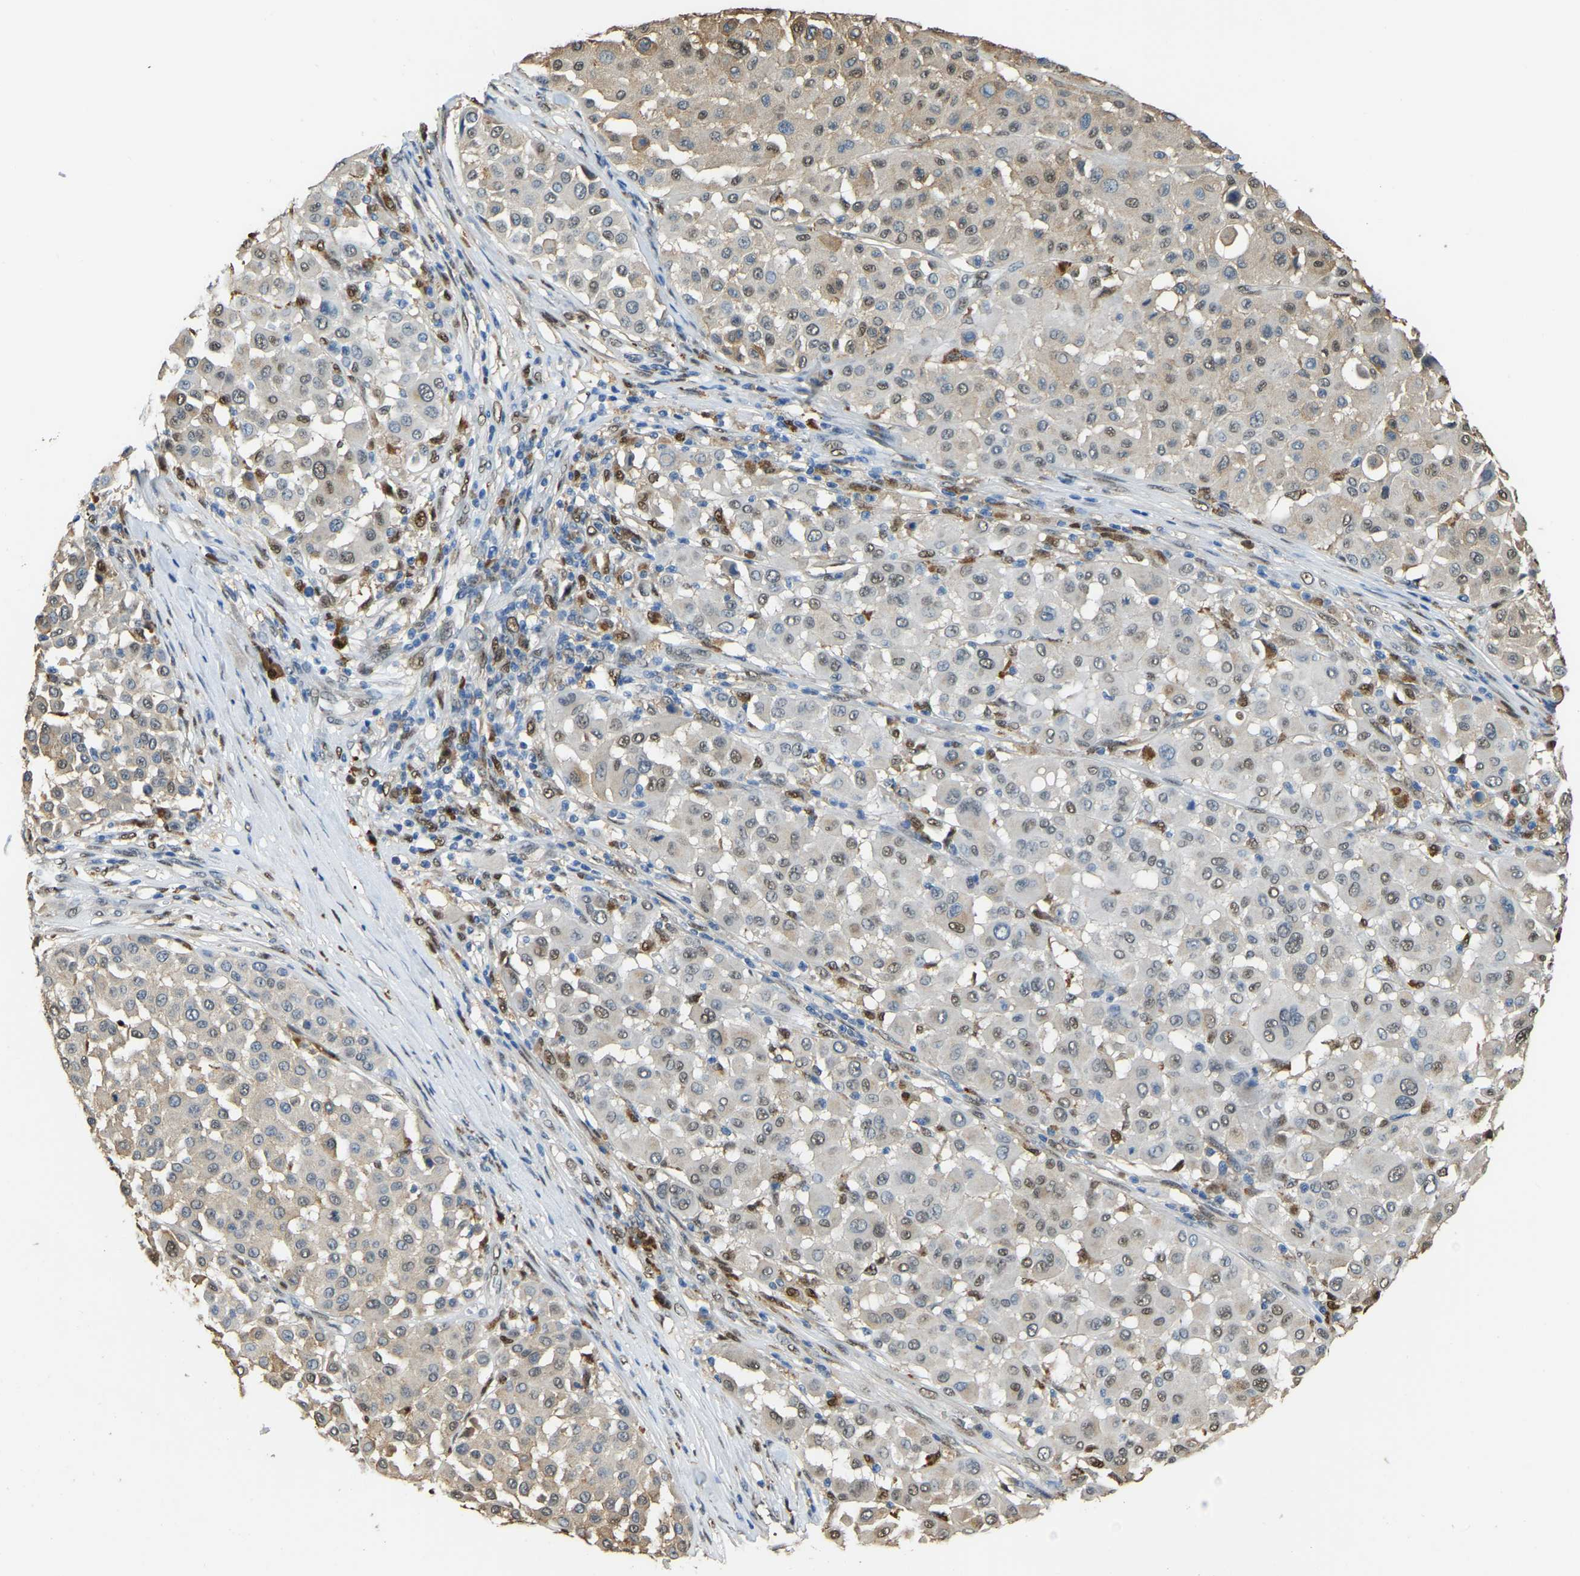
{"staining": {"intensity": "moderate", "quantity": ">75%", "location": "cytoplasmic/membranous,nuclear"}, "tissue": "melanoma", "cell_type": "Tumor cells", "image_type": "cancer", "snomed": [{"axis": "morphology", "description": "Malignant melanoma, Metastatic site"}, {"axis": "topography", "description": "Soft tissue"}], "caption": "Malignant melanoma (metastatic site) was stained to show a protein in brown. There is medium levels of moderate cytoplasmic/membranous and nuclear staining in about >75% of tumor cells.", "gene": "NANS", "patient": {"sex": "male", "age": 41}}